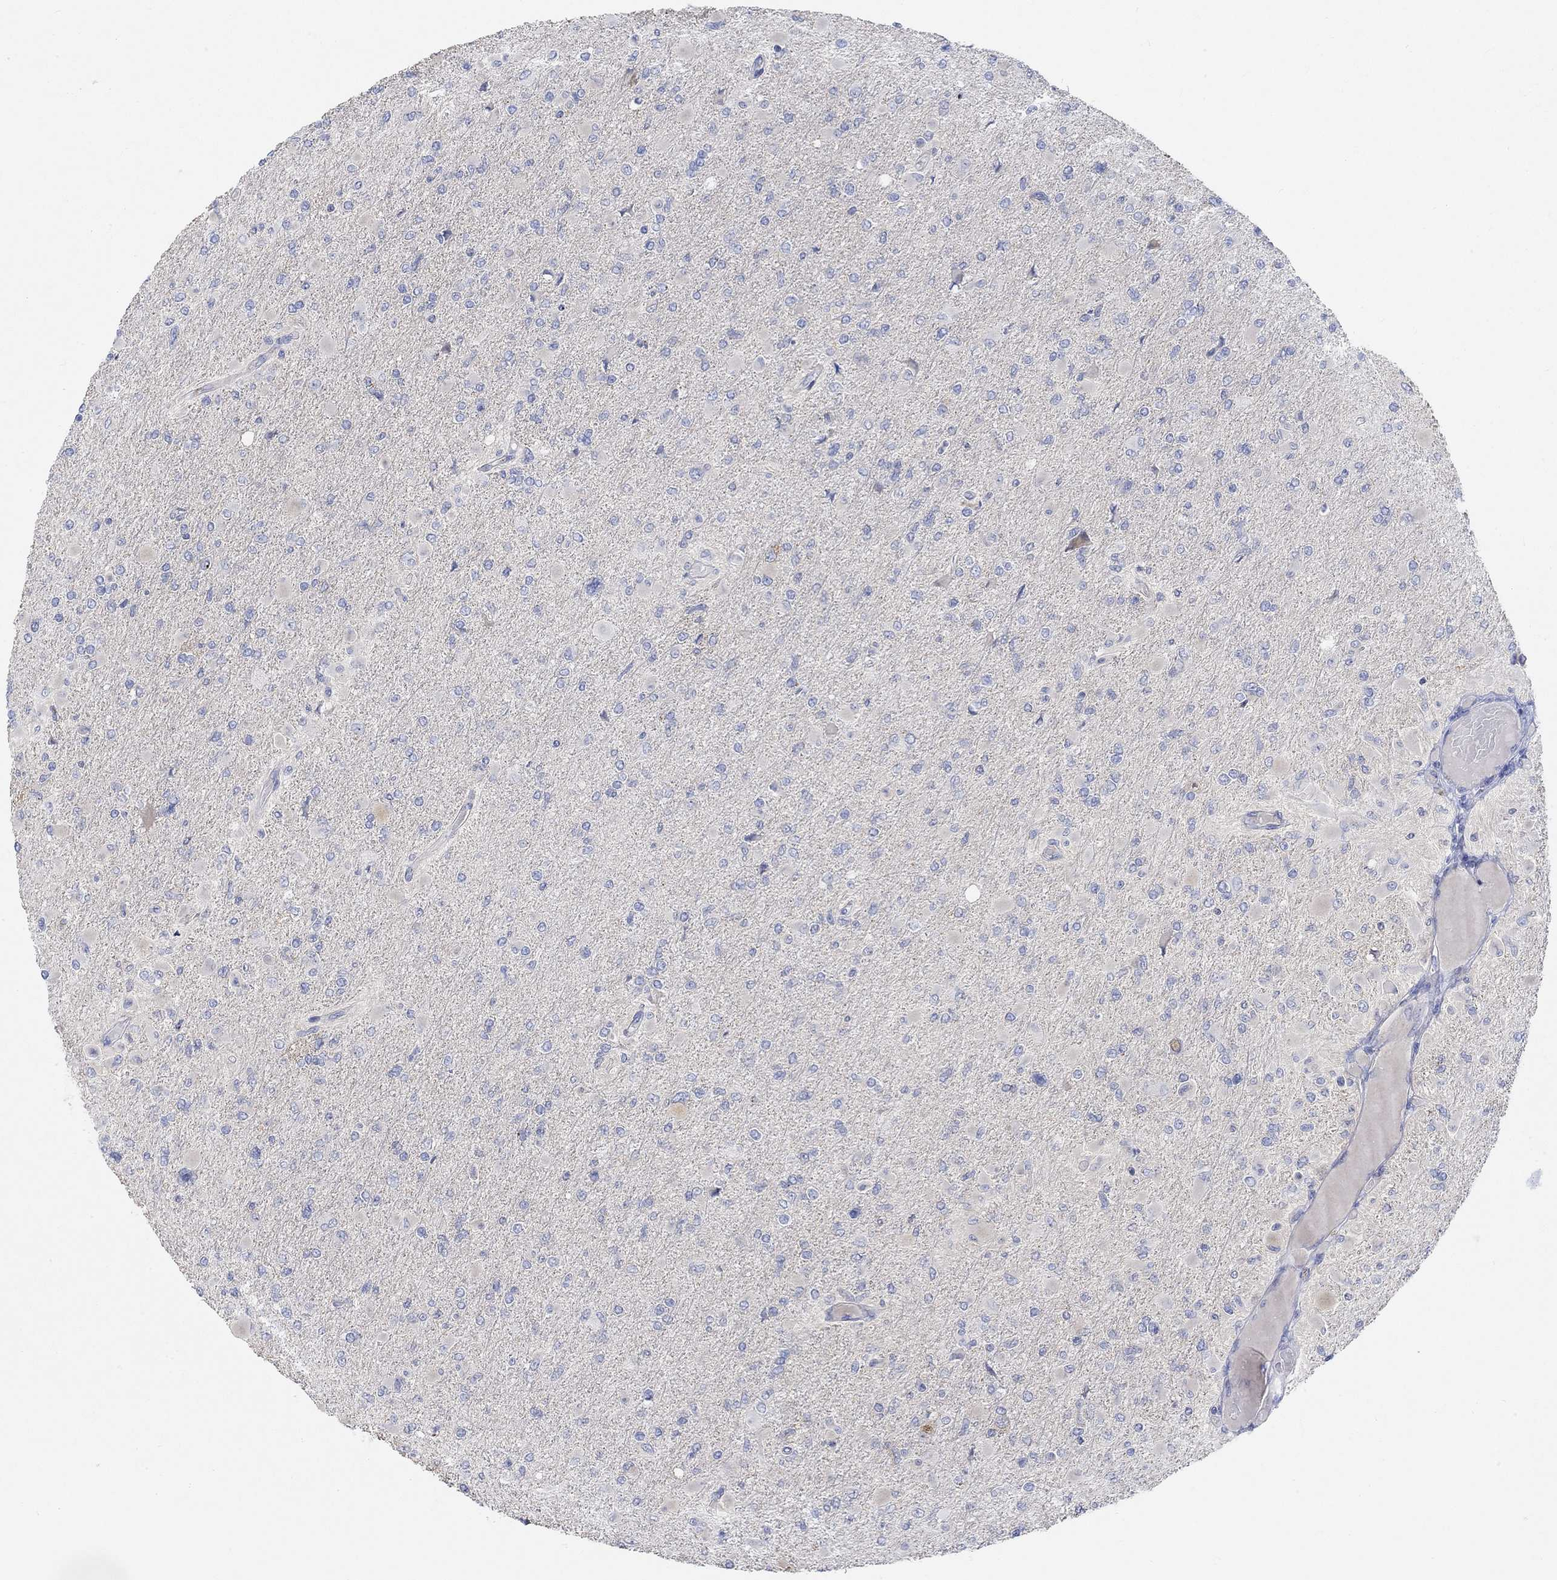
{"staining": {"intensity": "negative", "quantity": "none", "location": "none"}, "tissue": "glioma", "cell_type": "Tumor cells", "image_type": "cancer", "snomed": [{"axis": "morphology", "description": "Glioma, malignant, High grade"}, {"axis": "topography", "description": "Cerebral cortex"}], "caption": "IHC of human glioma demonstrates no staining in tumor cells. (DAB (3,3'-diaminobenzidine) immunohistochemistry visualized using brightfield microscopy, high magnification).", "gene": "NAV3", "patient": {"sex": "female", "age": 36}}